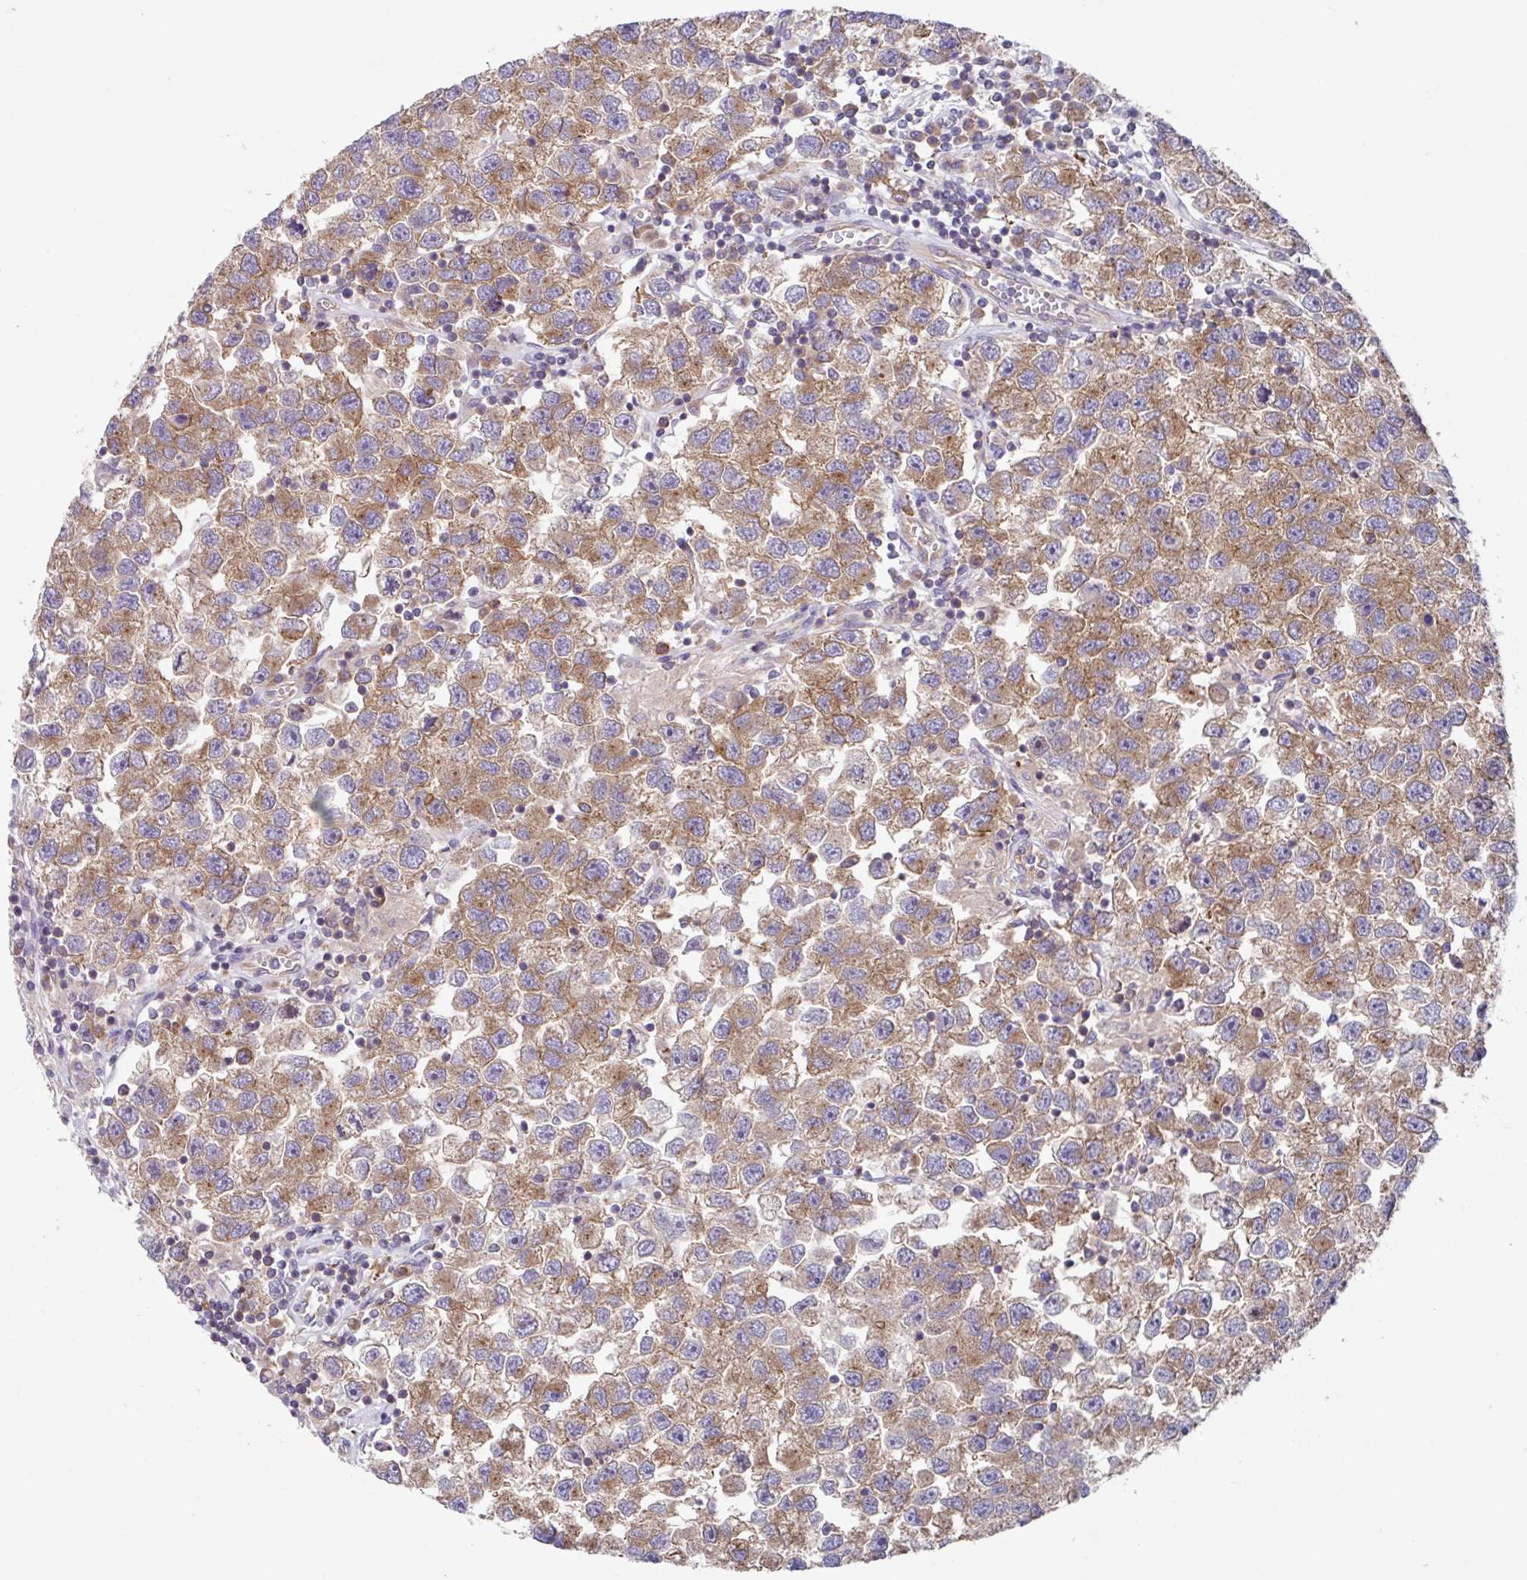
{"staining": {"intensity": "moderate", "quantity": ">75%", "location": "cytoplasmic/membranous"}, "tissue": "testis cancer", "cell_type": "Tumor cells", "image_type": "cancer", "snomed": [{"axis": "morphology", "description": "Seminoma, NOS"}, {"axis": "topography", "description": "Testis"}], "caption": "Immunohistochemical staining of testis cancer (seminoma) shows medium levels of moderate cytoplasmic/membranous expression in about >75% of tumor cells. Using DAB (brown) and hematoxylin (blue) stains, captured at high magnification using brightfield microscopy.", "gene": "EIF4B", "patient": {"sex": "male", "age": 26}}